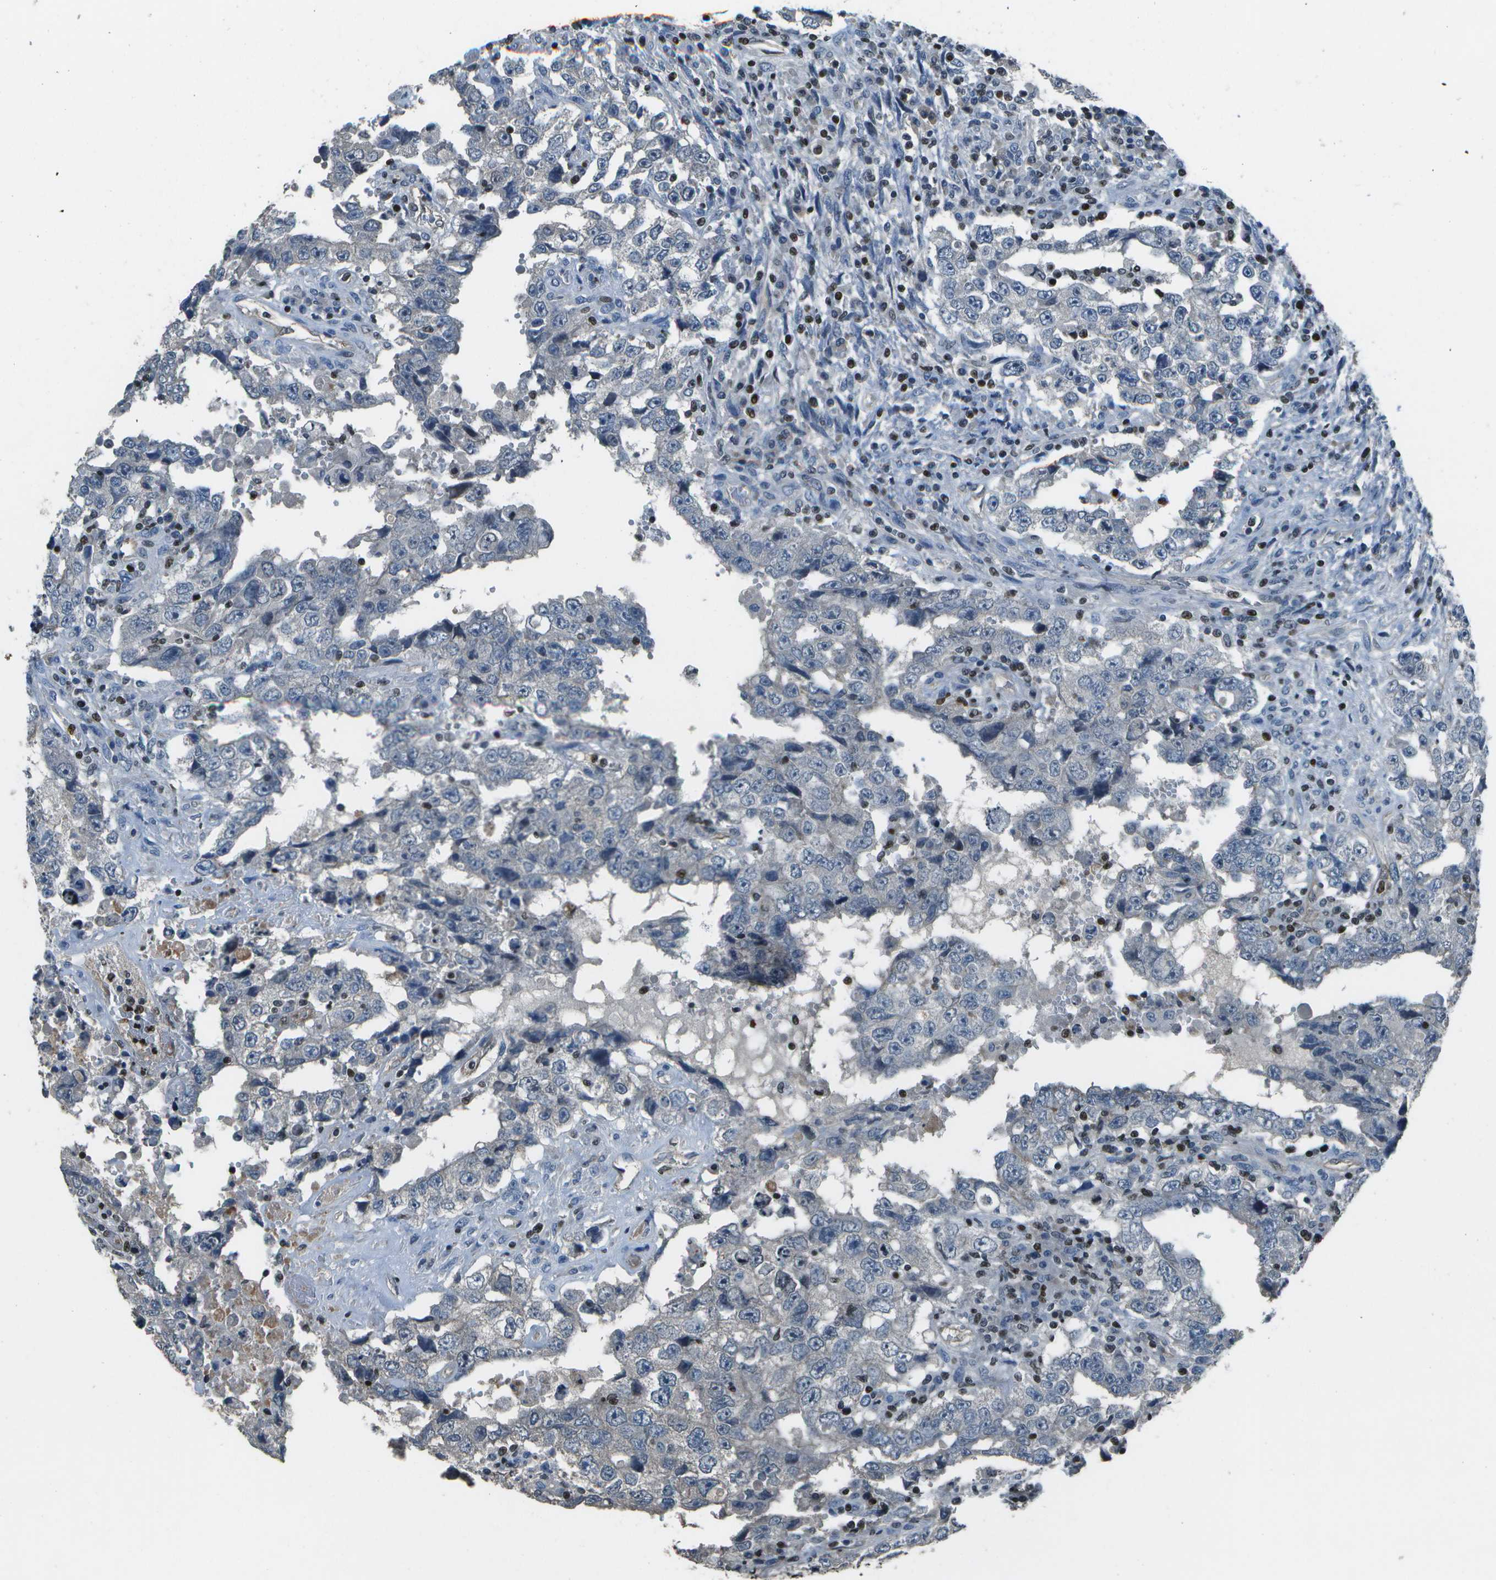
{"staining": {"intensity": "negative", "quantity": "none", "location": "none"}, "tissue": "testis cancer", "cell_type": "Tumor cells", "image_type": "cancer", "snomed": [{"axis": "morphology", "description": "Carcinoma, Embryonal, NOS"}, {"axis": "topography", "description": "Testis"}], "caption": "A histopathology image of human embryonal carcinoma (testis) is negative for staining in tumor cells. The staining was performed using DAB to visualize the protein expression in brown, while the nuclei were stained in blue with hematoxylin (Magnification: 20x).", "gene": "PDLIM1", "patient": {"sex": "male", "age": 26}}